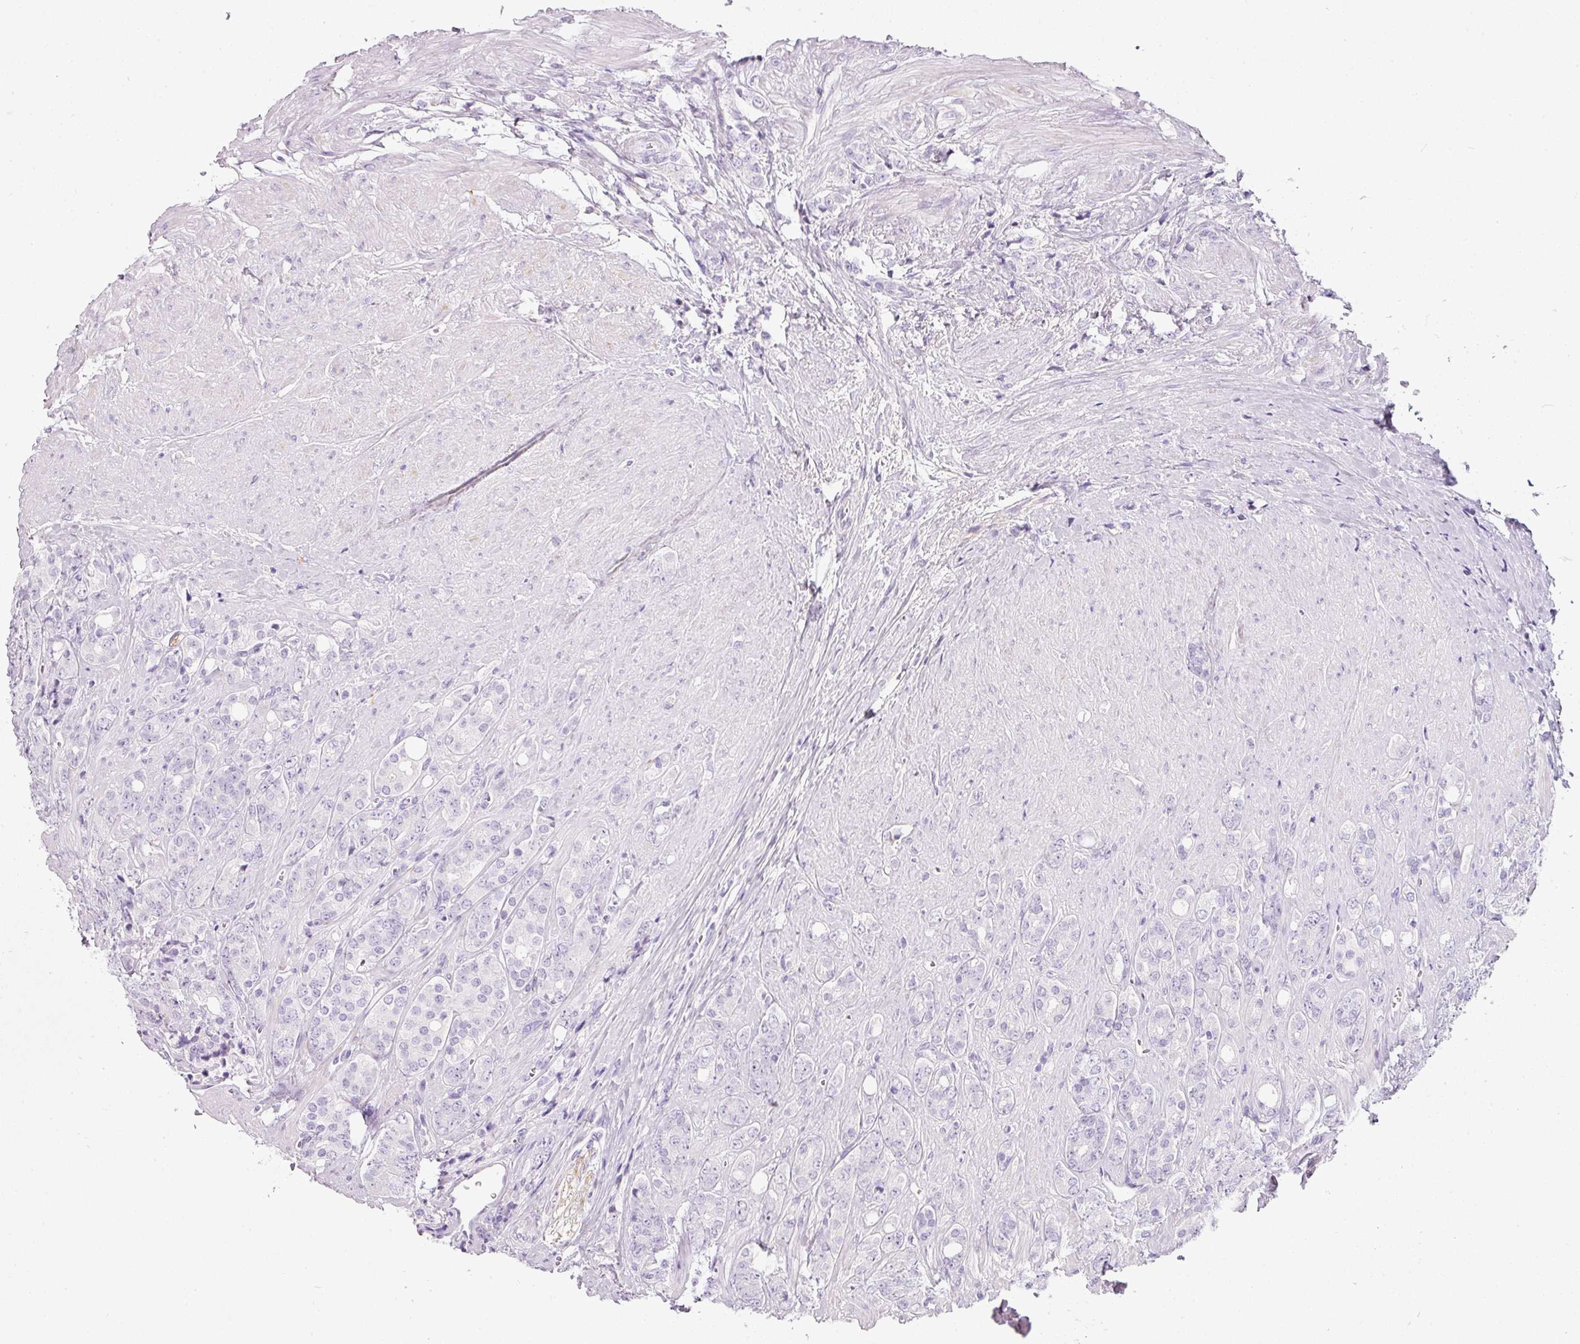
{"staining": {"intensity": "negative", "quantity": "none", "location": "none"}, "tissue": "prostate cancer", "cell_type": "Tumor cells", "image_type": "cancer", "snomed": [{"axis": "morphology", "description": "Adenocarcinoma, High grade"}, {"axis": "topography", "description": "Prostate"}], "caption": "Immunohistochemistry (IHC) micrograph of prostate high-grade adenocarcinoma stained for a protein (brown), which reveals no staining in tumor cells.", "gene": "DNM1", "patient": {"sex": "male", "age": 62}}